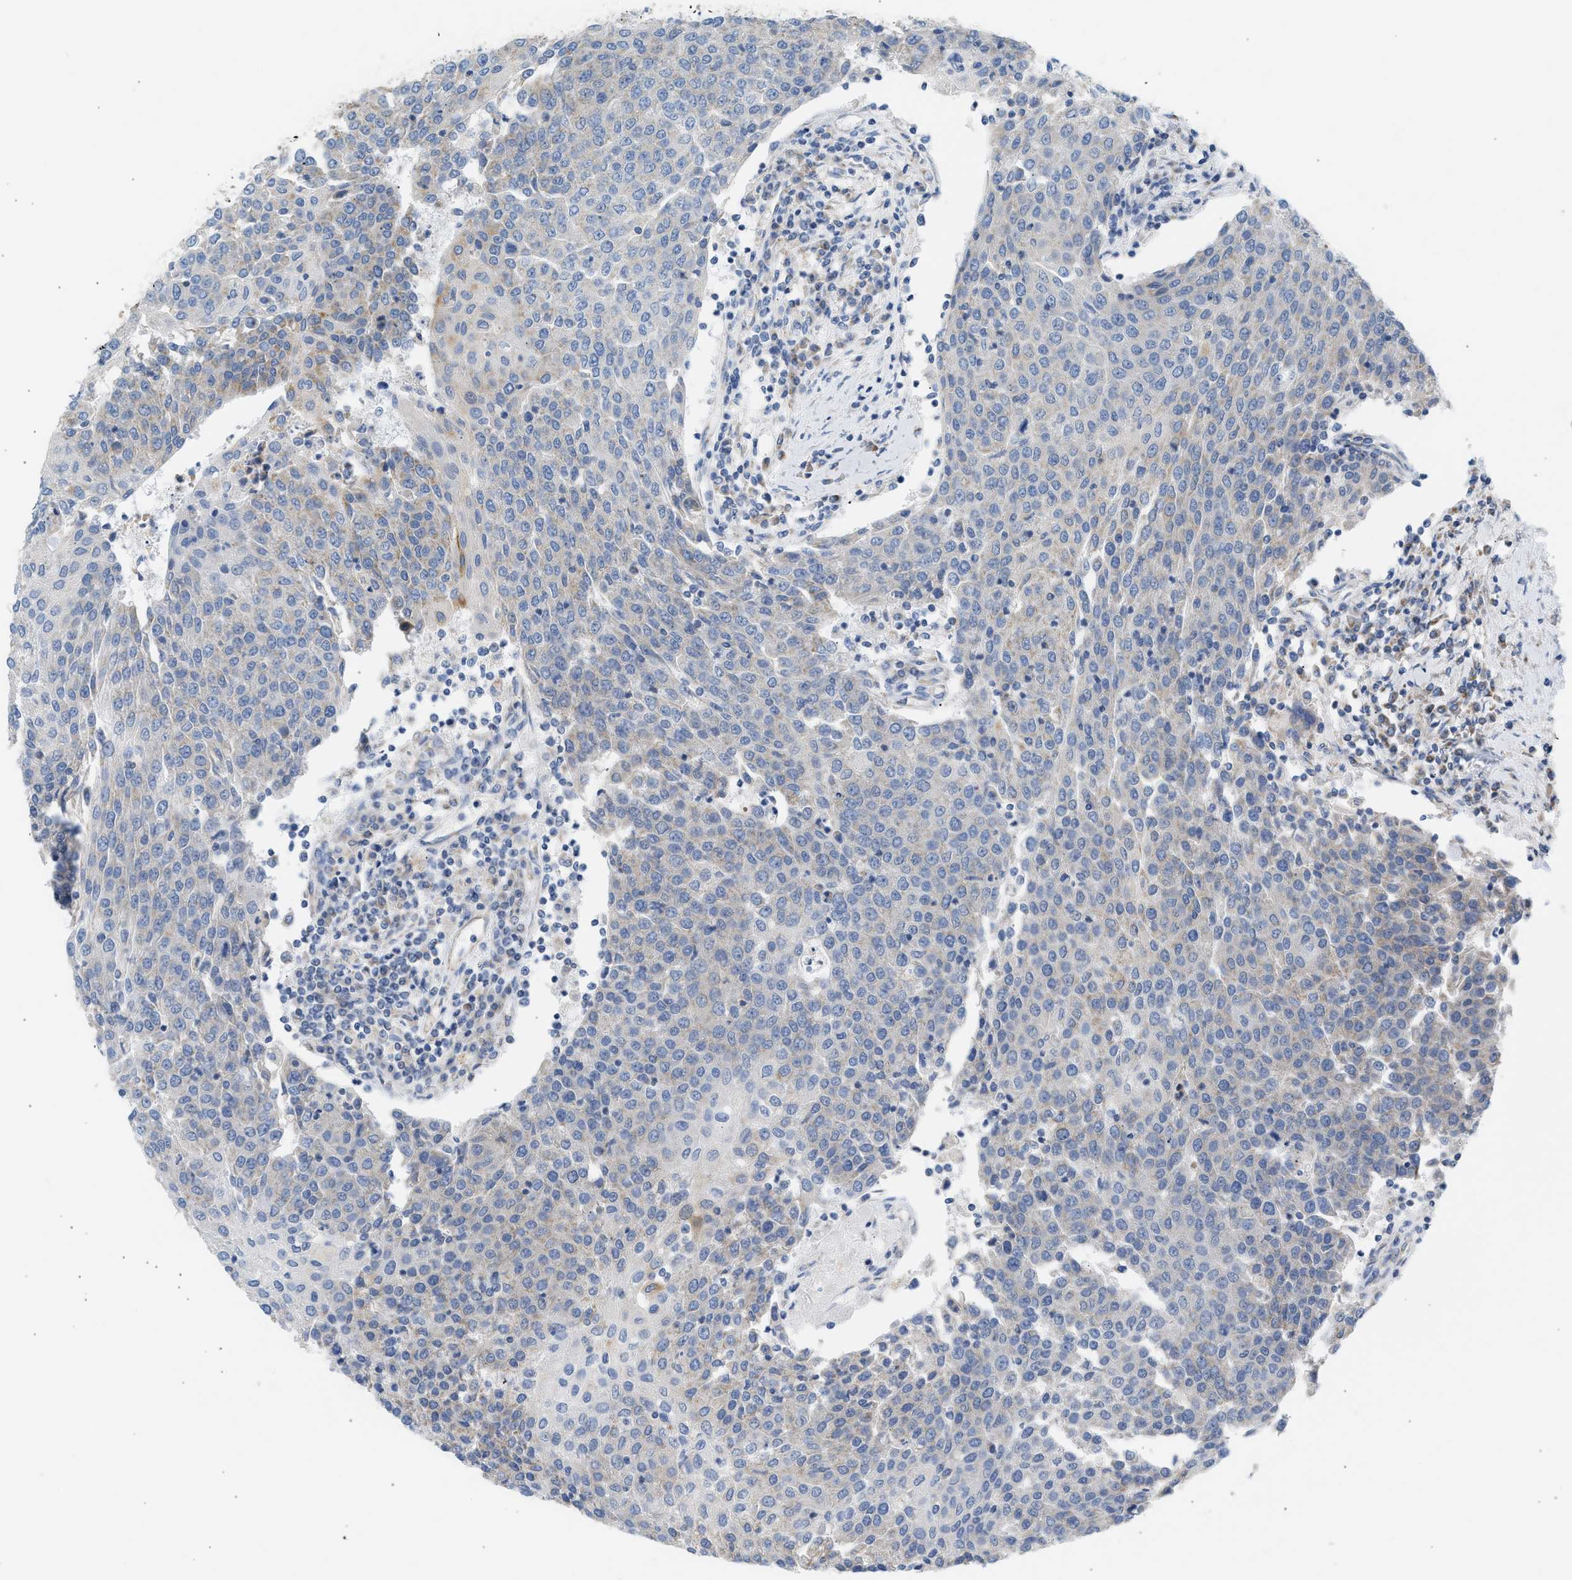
{"staining": {"intensity": "weak", "quantity": "<25%", "location": "cytoplasmic/membranous"}, "tissue": "urothelial cancer", "cell_type": "Tumor cells", "image_type": "cancer", "snomed": [{"axis": "morphology", "description": "Urothelial carcinoma, High grade"}, {"axis": "topography", "description": "Urinary bladder"}], "caption": "High magnification brightfield microscopy of urothelial cancer stained with DAB (3,3'-diaminobenzidine) (brown) and counterstained with hematoxylin (blue): tumor cells show no significant expression.", "gene": "NDUFS8", "patient": {"sex": "female", "age": 85}}